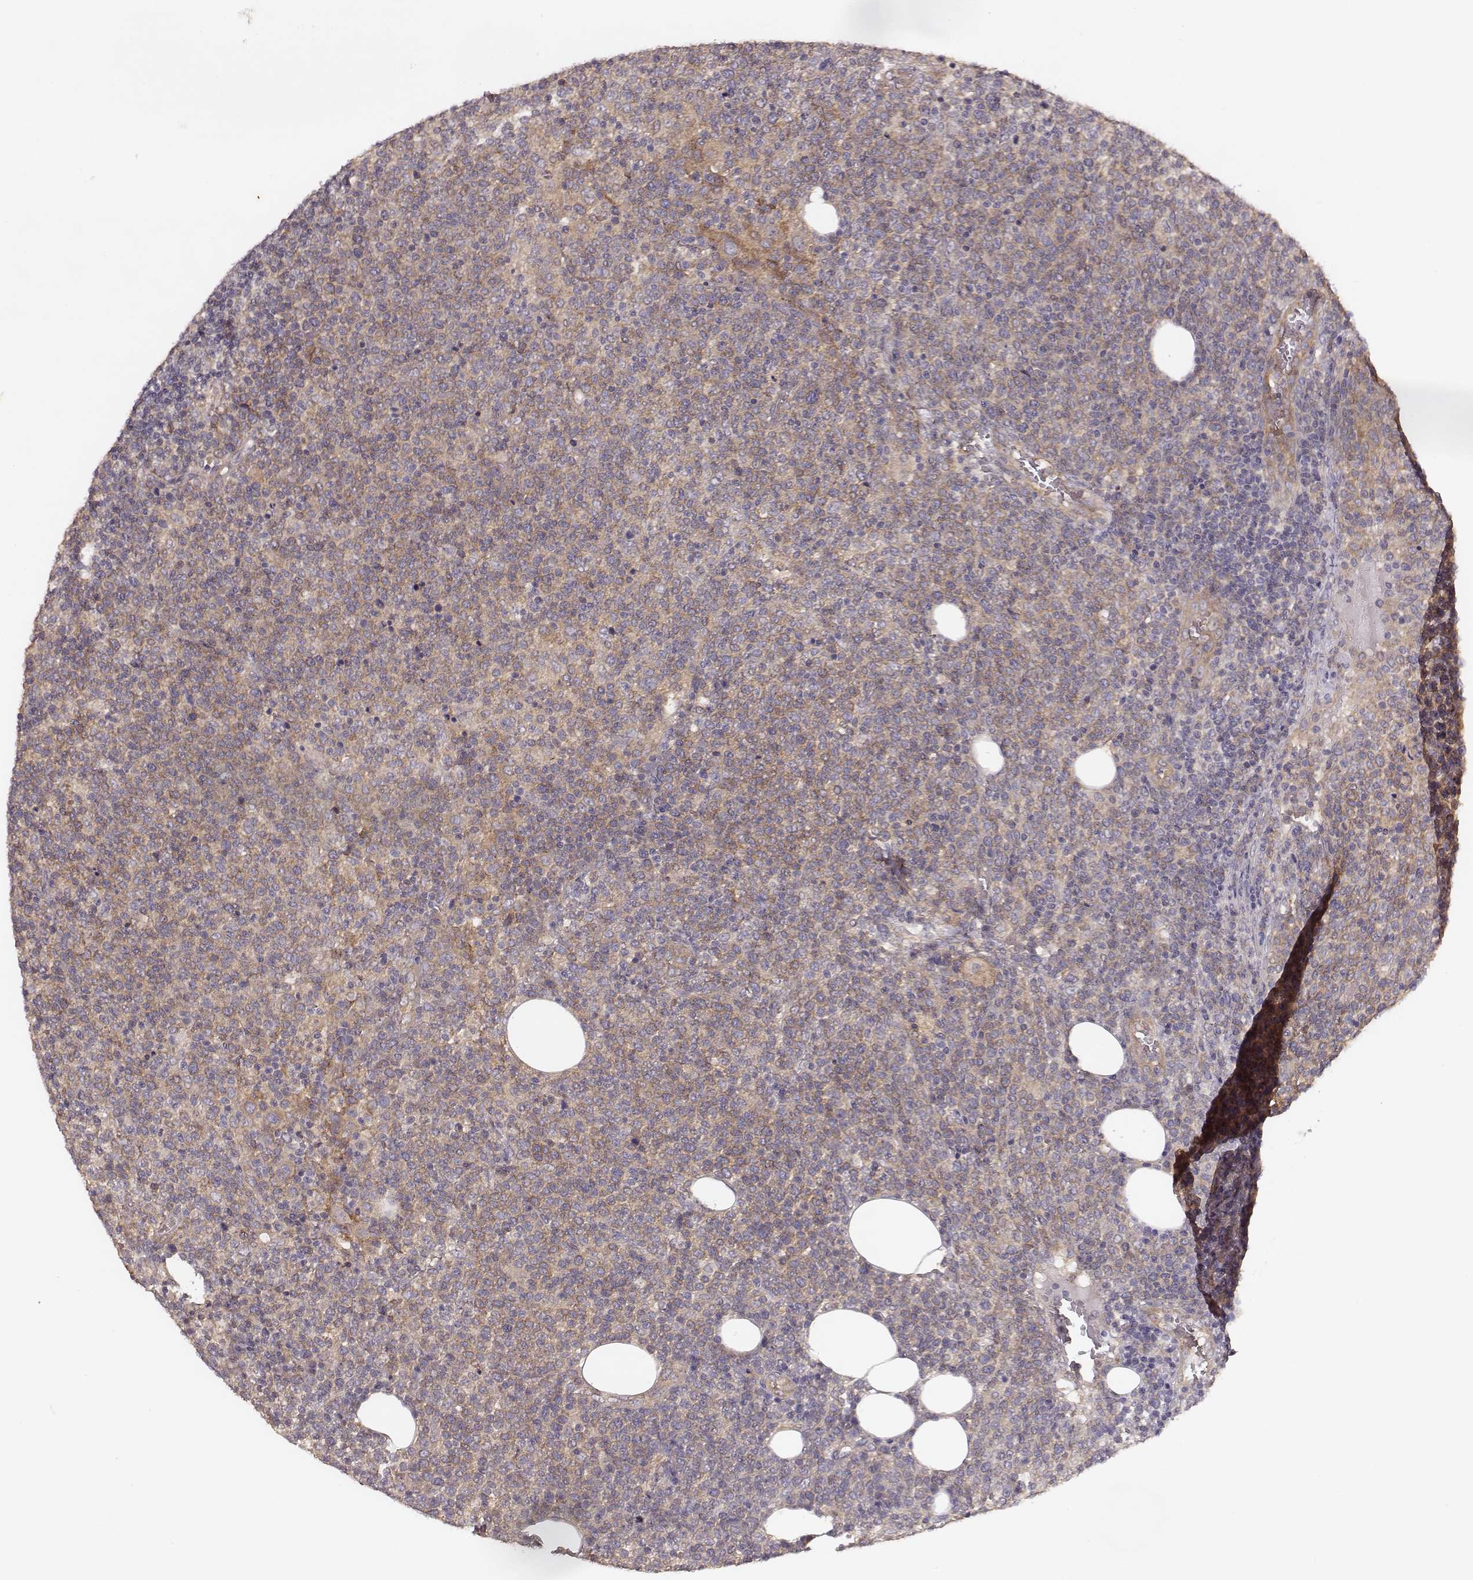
{"staining": {"intensity": "weak", "quantity": ">75%", "location": "cytoplasmic/membranous"}, "tissue": "lymphoma", "cell_type": "Tumor cells", "image_type": "cancer", "snomed": [{"axis": "morphology", "description": "Malignant lymphoma, non-Hodgkin's type, High grade"}, {"axis": "topography", "description": "Lymph node"}], "caption": "Protein expression analysis of human malignant lymphoma, non-Hodgkin's type (high-grade) reveals weak cytoplasmic/membranous expression in about >75% of tumor cells.", "gene": "VPS26A", "patient": {"sex": "male", "age": 61}}